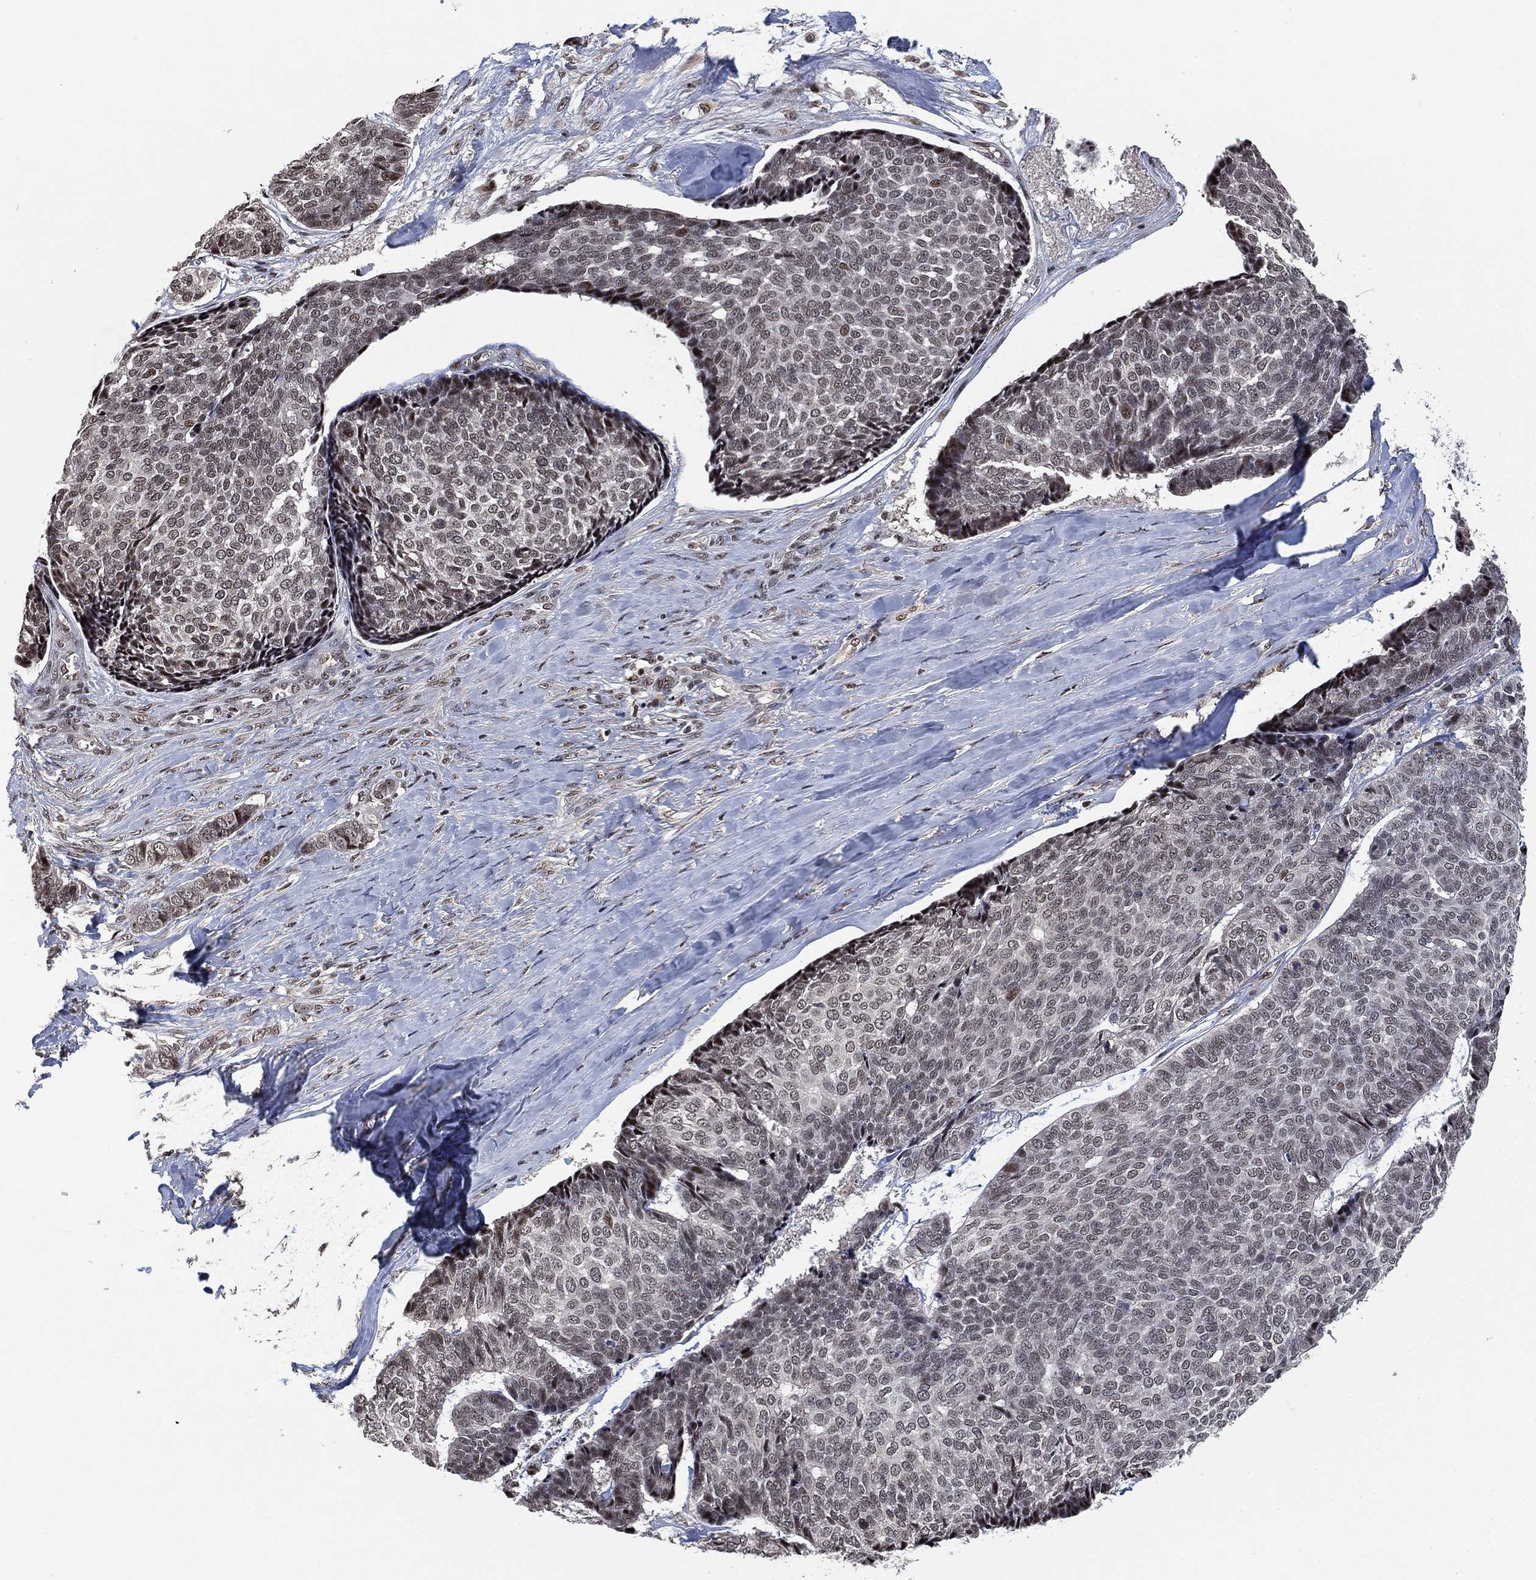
{"staining": {"intensity": "negative", "quantity": "none", "location": "none"}, "tissue": "skin cancer", "cell_type": "Tumor cells", "image_type": "cancer", "snomed": [{"axis": "morphology", "description": "Basal cell carcinoma"}, {"axis": "topography", "description": "Skin"}], "caption": "Histopathology image shows no significant protein expression in tumor cells of skin cancer.", "gene": "ZSCAN30", "patient": {"sex": "male", "age": 86}}